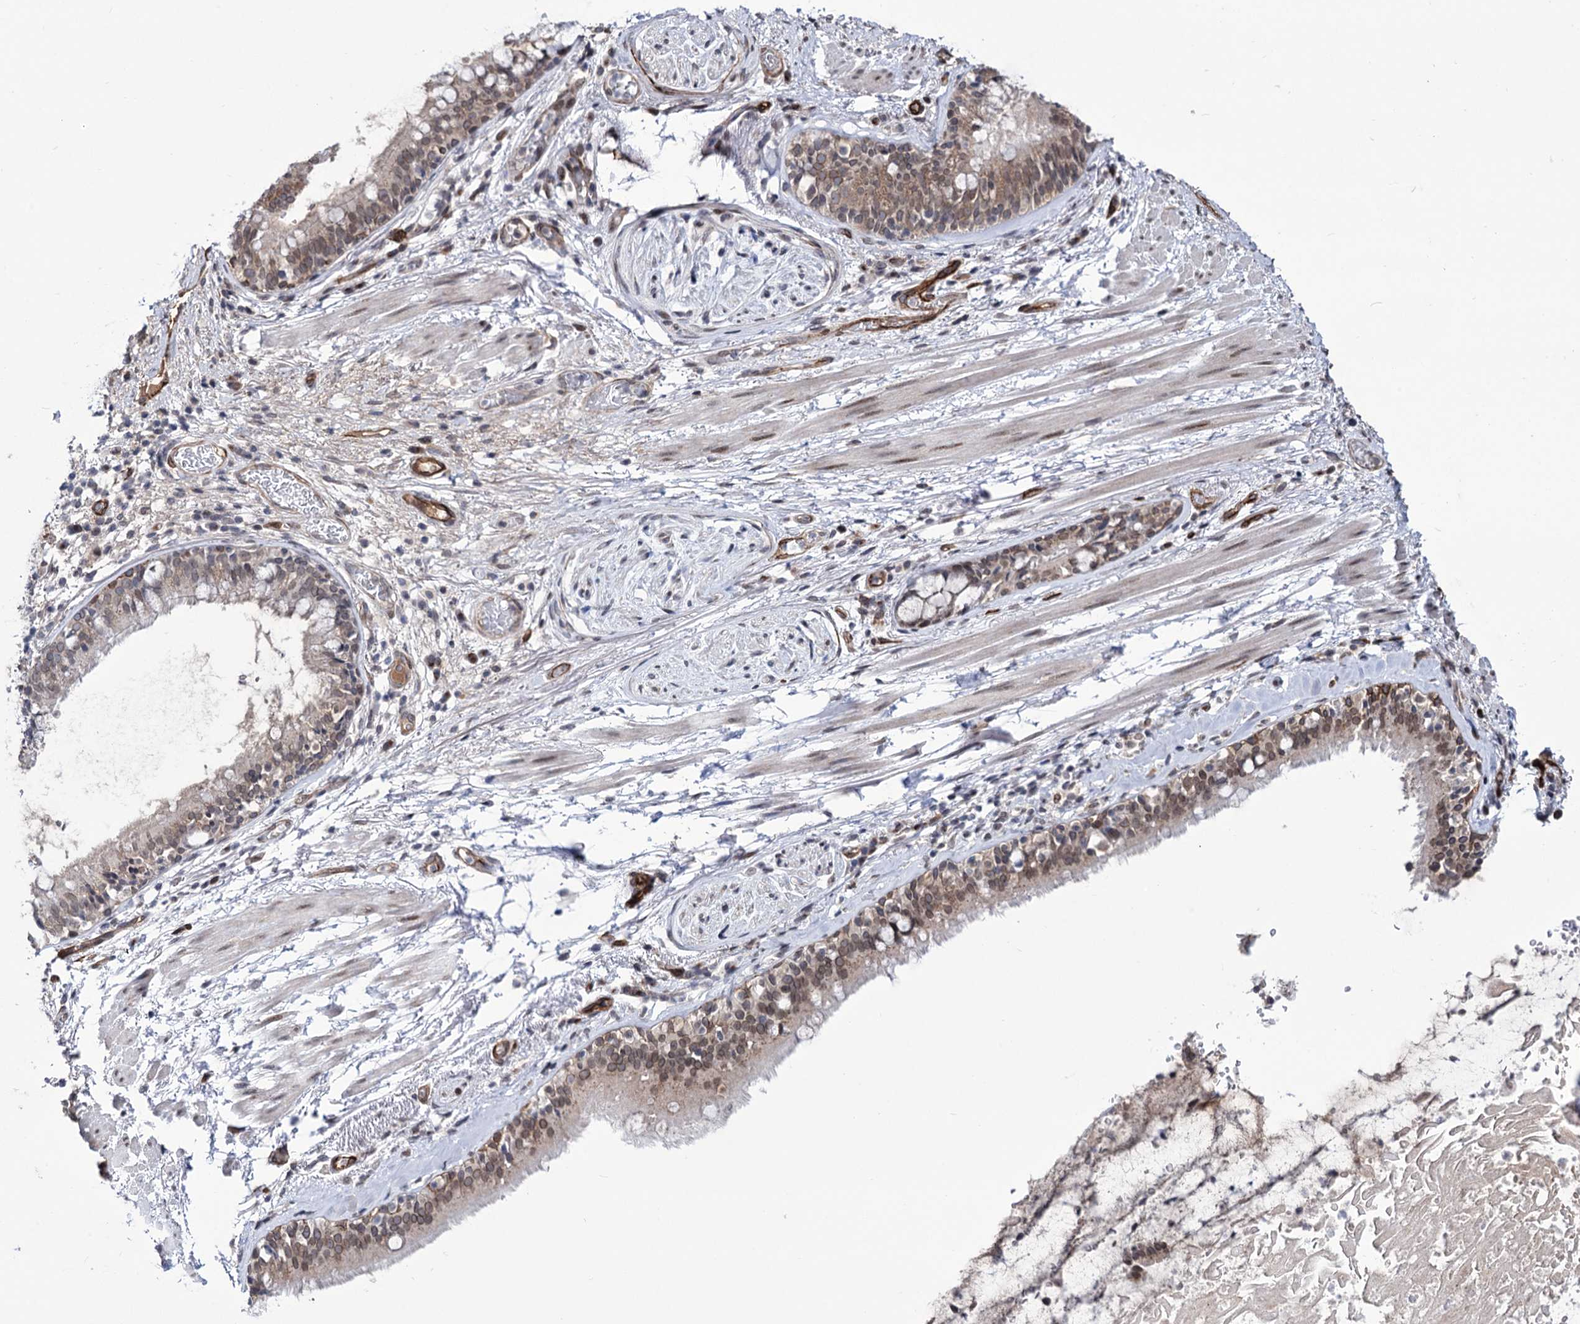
{"staining": {"intensity": "moderate", "quantity": "25%-75%", "location": "cytoplasmic/membranous"}, "tissue": "adipose tissue", "cell_type": "Adipocytes", "image_type": "normal", "snomed": [{"axis": "morphology", "description": "Normal tissue, NOS"}, {"axis": "topography", "description": "Lymph node"}, {"axis": "topography", "description": "Cartilage tissue"}, {"axis": "topography", "description": "Bronchus"}], "caption": "The photomicrograph demonstrates staining of normal adipose tissue, revealing moderate cytoplasmic/membranous protein expression (brown color) within adipocytes.", "gene": "ZC3H12C", "patient": {"sex": "male", "age": 63}}